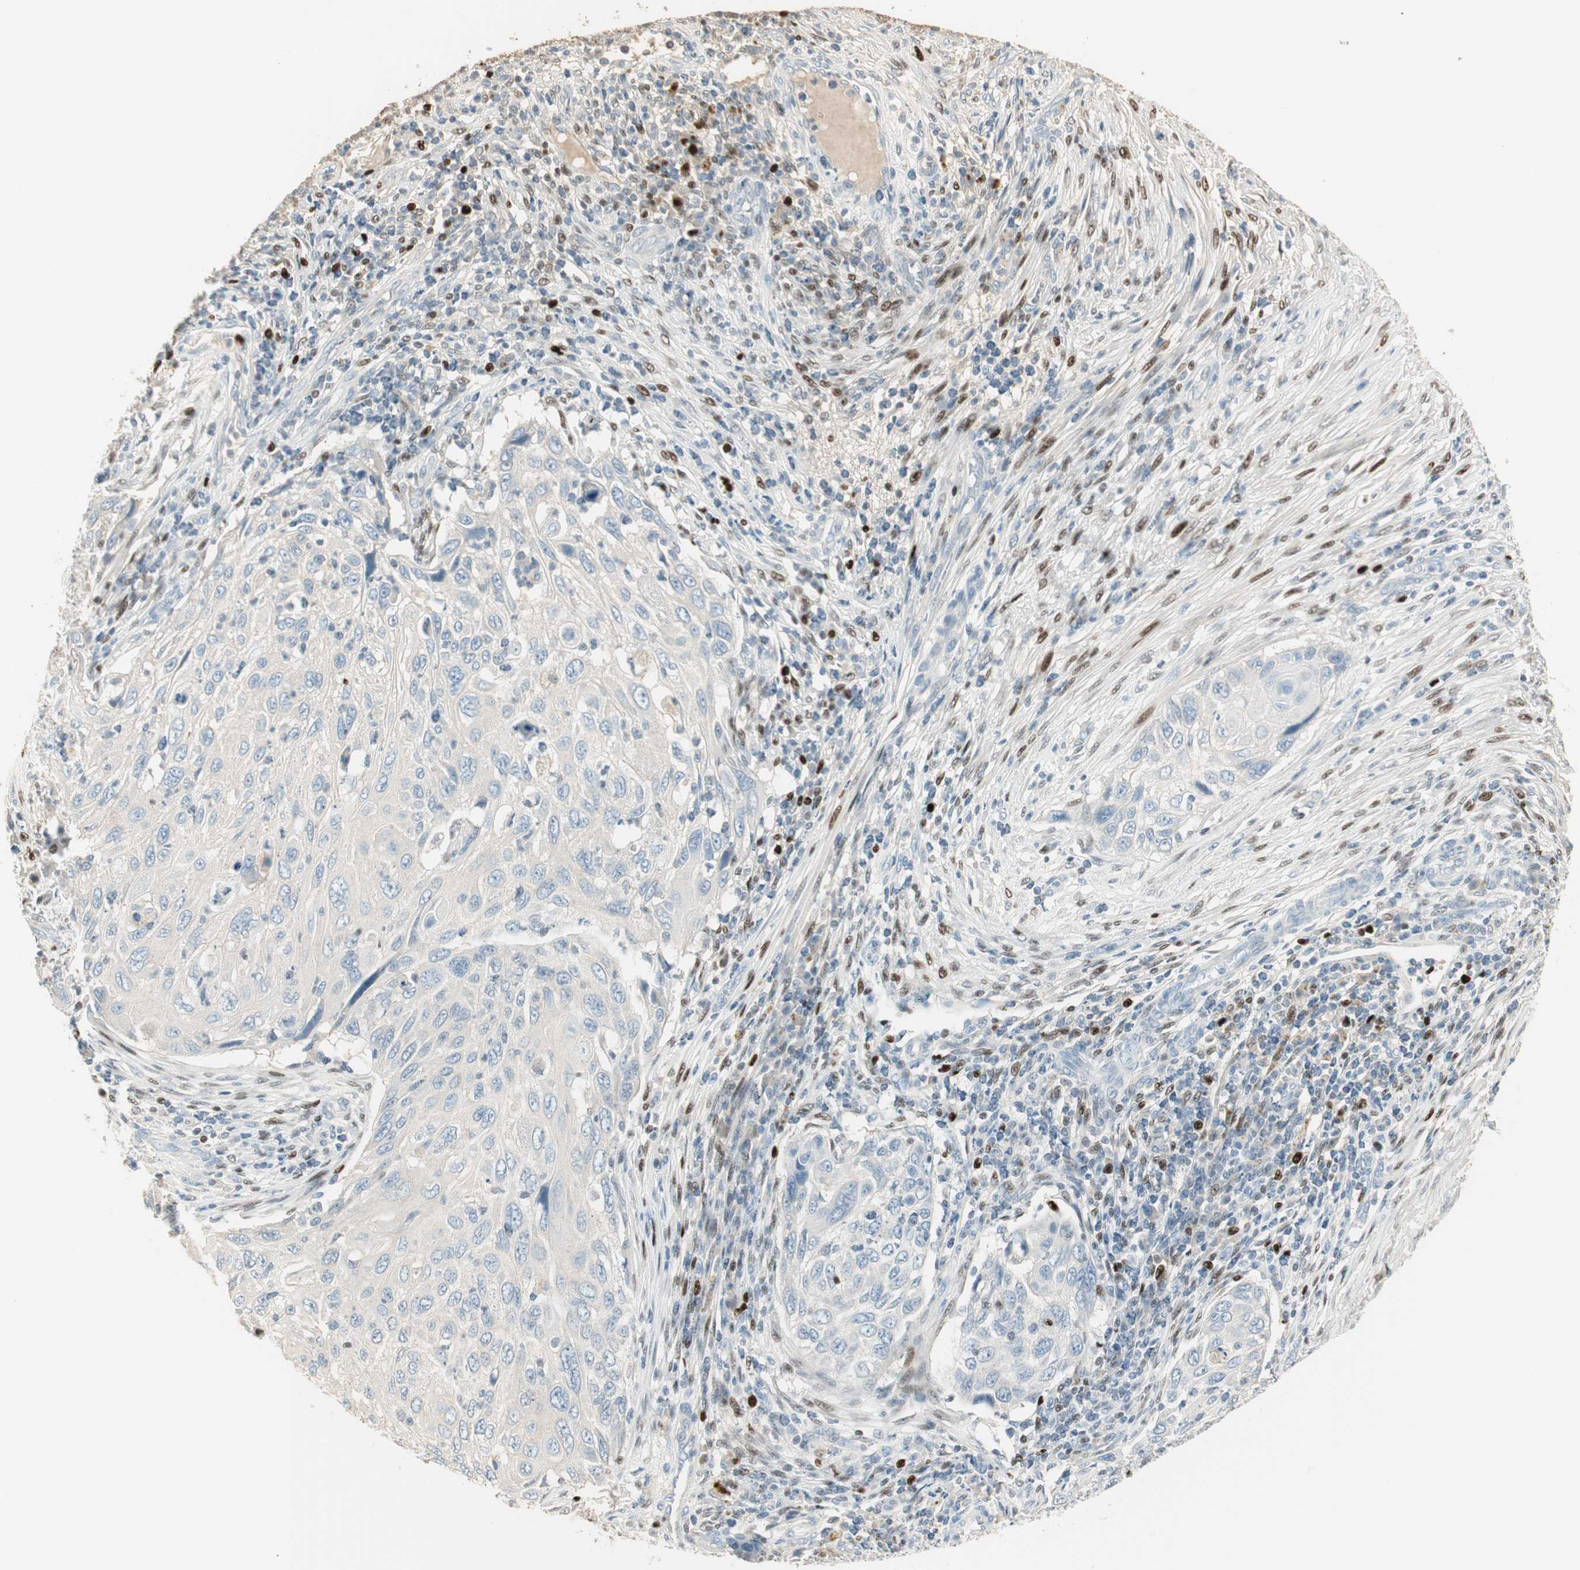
{"staining": {"intensity": "negative", "quantity": "none", "location": "none"}, "tissue": "cervical cancer", "cell_type": "Tumor cells", "image_type": "cancer", "snomed": [{"axis": "morphology", "description": "Squamous cell carcinoma, NOS"}, {"axis": "topography", "description": "Cervix"}], "caption": "This is an immunohistochemistry image of human cervical cancer (squamous cell carcinoma). There is no positivity in tumor cells.", "gene": "RUNX2", "patient": {"sex": "female", "age": 70}}